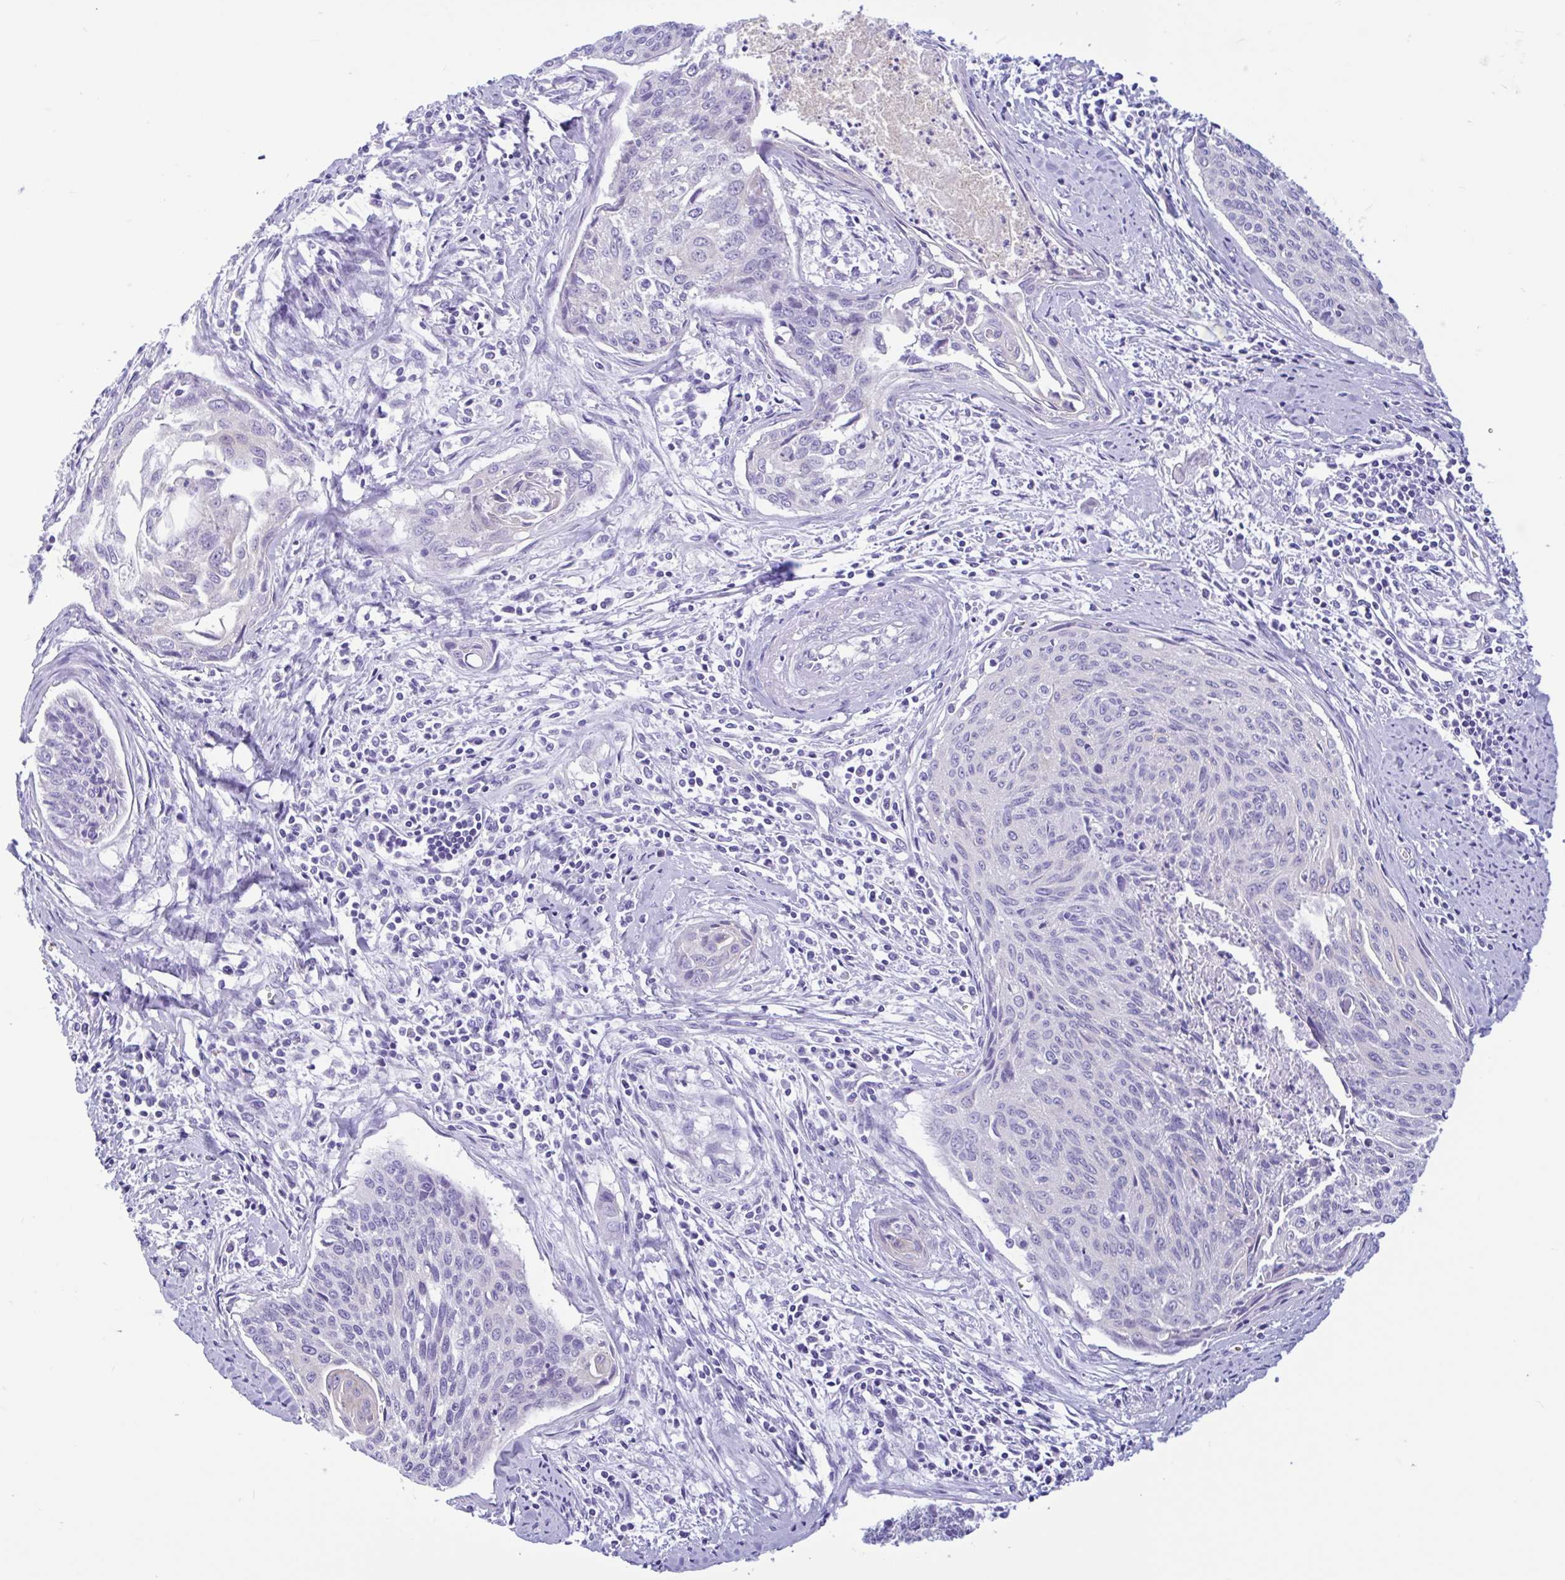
{"staining": {"intensity": "negative", "quantity": "none", "location": "none"}, "tissue": "cervical cancer", "cell_type": "Tumor cells", "image_type": "cancer", "snomed": [{"axis": "morphology", "description": "Squamous cell carcinoma, NOS"}, {"axis": "topography", "description": "Cervix"}], "caption": "Immunohistochemistry image of human cervical cancer stained for a protein (brown), which displays no expression in tumor cells.", "gene": "TMEM79", "patient": {"sex": "female", "age": 55}}